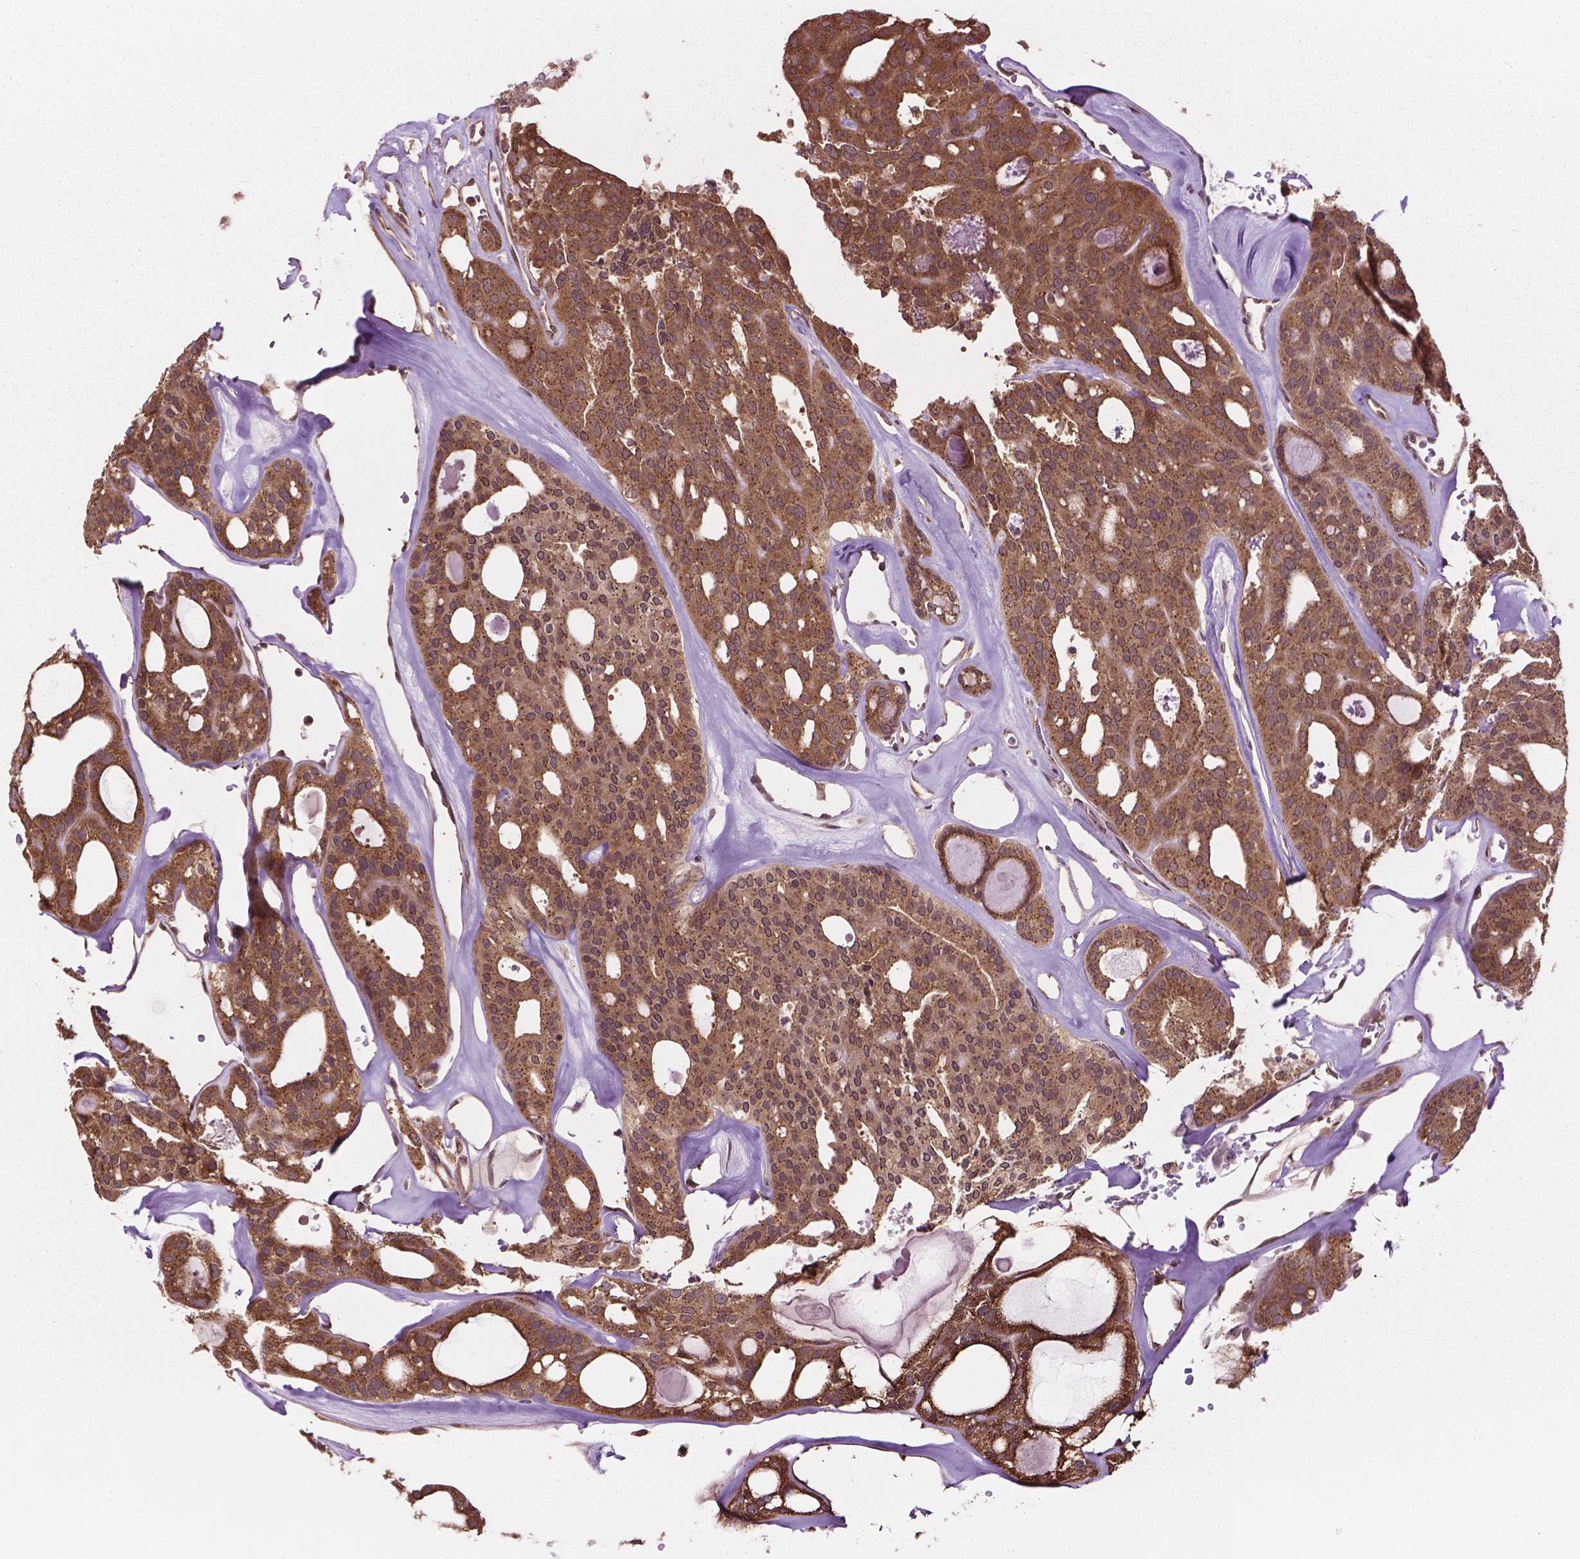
{"staining": {"intensity": "moderate", "quantity": ">75%", "location": "cytoplasmic/membranous"}, "tissue": "thyroid cancer", "cell_type": "Tumor cells", "image_type": "cancer", "snomed": [{"axis": "morphology", "description": "Follicular adenoma carcinoma, NOS"}, {"axis": "topography", "description": "Thyroid gland"}], "caption": "The histopathology image displays staining of thyroid cancer (follicular adenoma carcinoma), revealing moderate cytoplasmic/membranous protein positivity (brown color) within tumor cells.", "gene": "PPP1CB", "patient": {"sex": "male", "age": 75}}